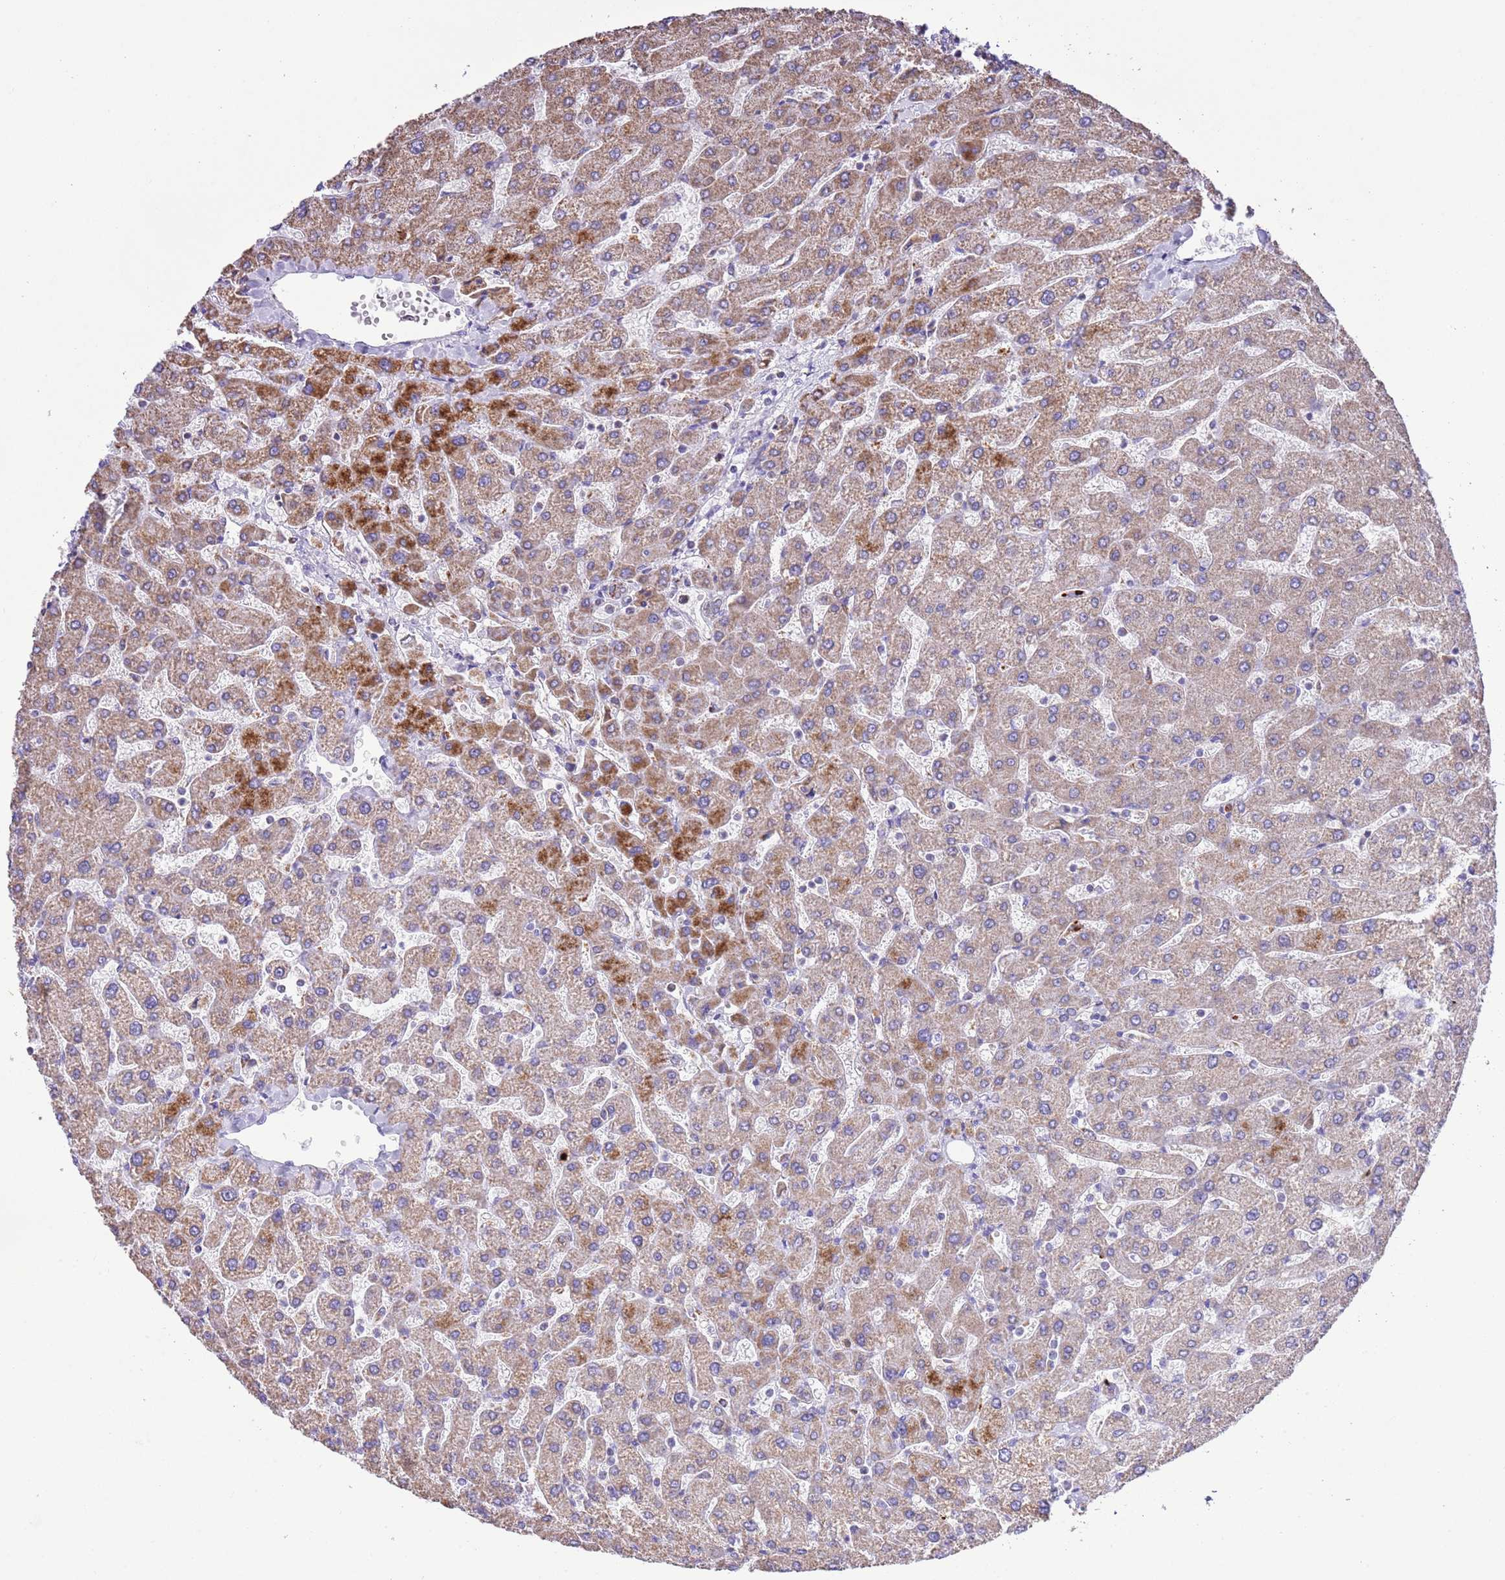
{"staining": {"intensity": "weak", "quantity": "<25%", "location": "cytoplasmic/membranous"}, "tissue": "liver", "cell_type": "Cholangiocytes", "image_type": "normal", "snomed": [{"axis": "morphology", "description": "Normal tissue, NOS"}, {"axis": "topography", "description": "Liver"}], "caption": "Immunohistochemical staining of unremarkable human liver demonstrates no significant expression in cholangiocytes.", "gene": "TEKTIP1", "patient": {"sex": "male", "age": 55}}